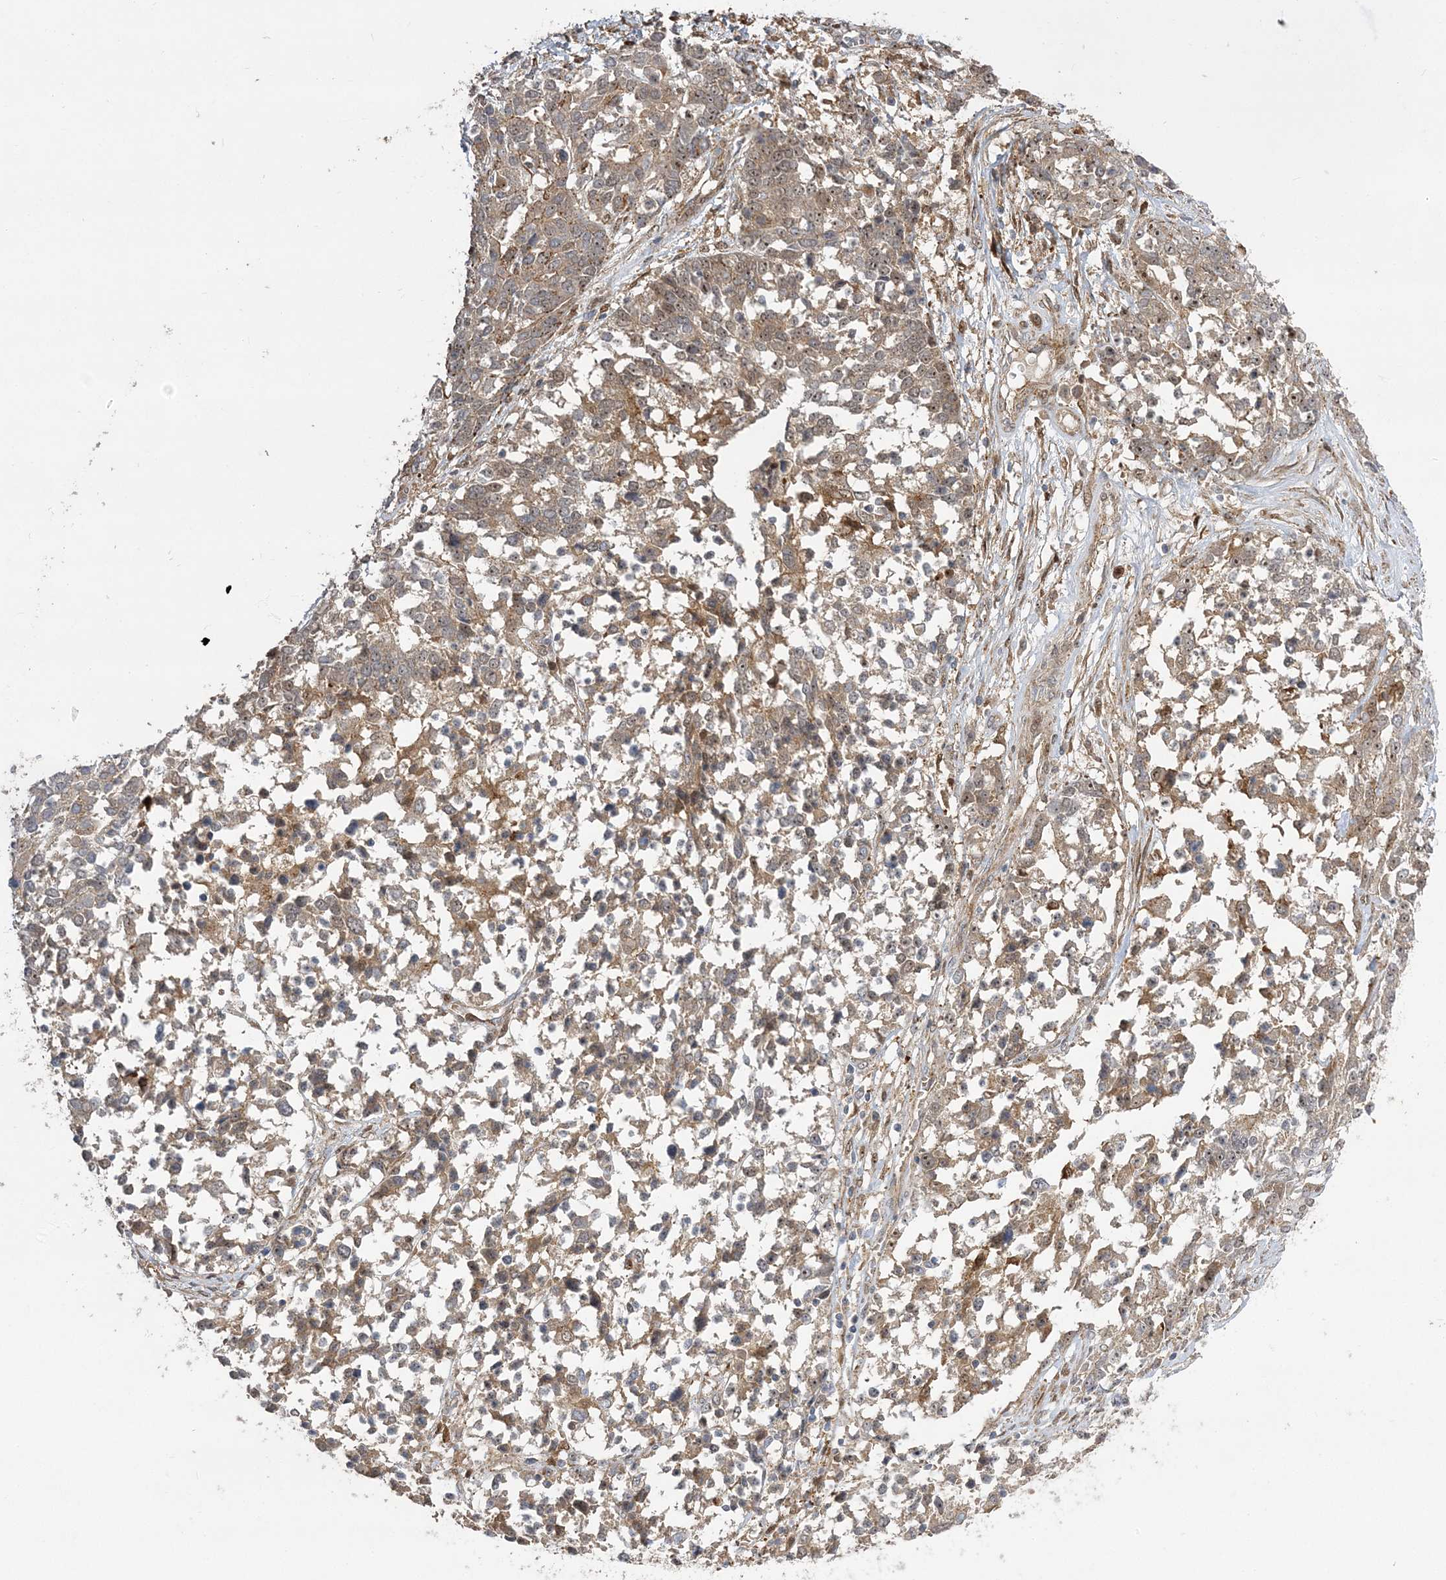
{"staining": {"intensity": "moderate", "quantity": ">75%", "location": "cytoplasmic/membranous,nuclear"}, "tissue": "ovarian cancer", "cell_type": "Tumor cells", "image_type": "cancer", "snomed": [{"axis": "morphology", "description": "Cystadenocarcinoma, serous, NOS"}, {"axis": "topography", "description": "Ovary"}], "caption": "This image shows IHC staining of human ovarian serous cystadenocarcinoma, with medium moderate cytoplasmic/membranous and nuclear positivity in about >75% of tumor cells.", "gene": "NPM3", "patient": {"sex": "female", "age": 44}}